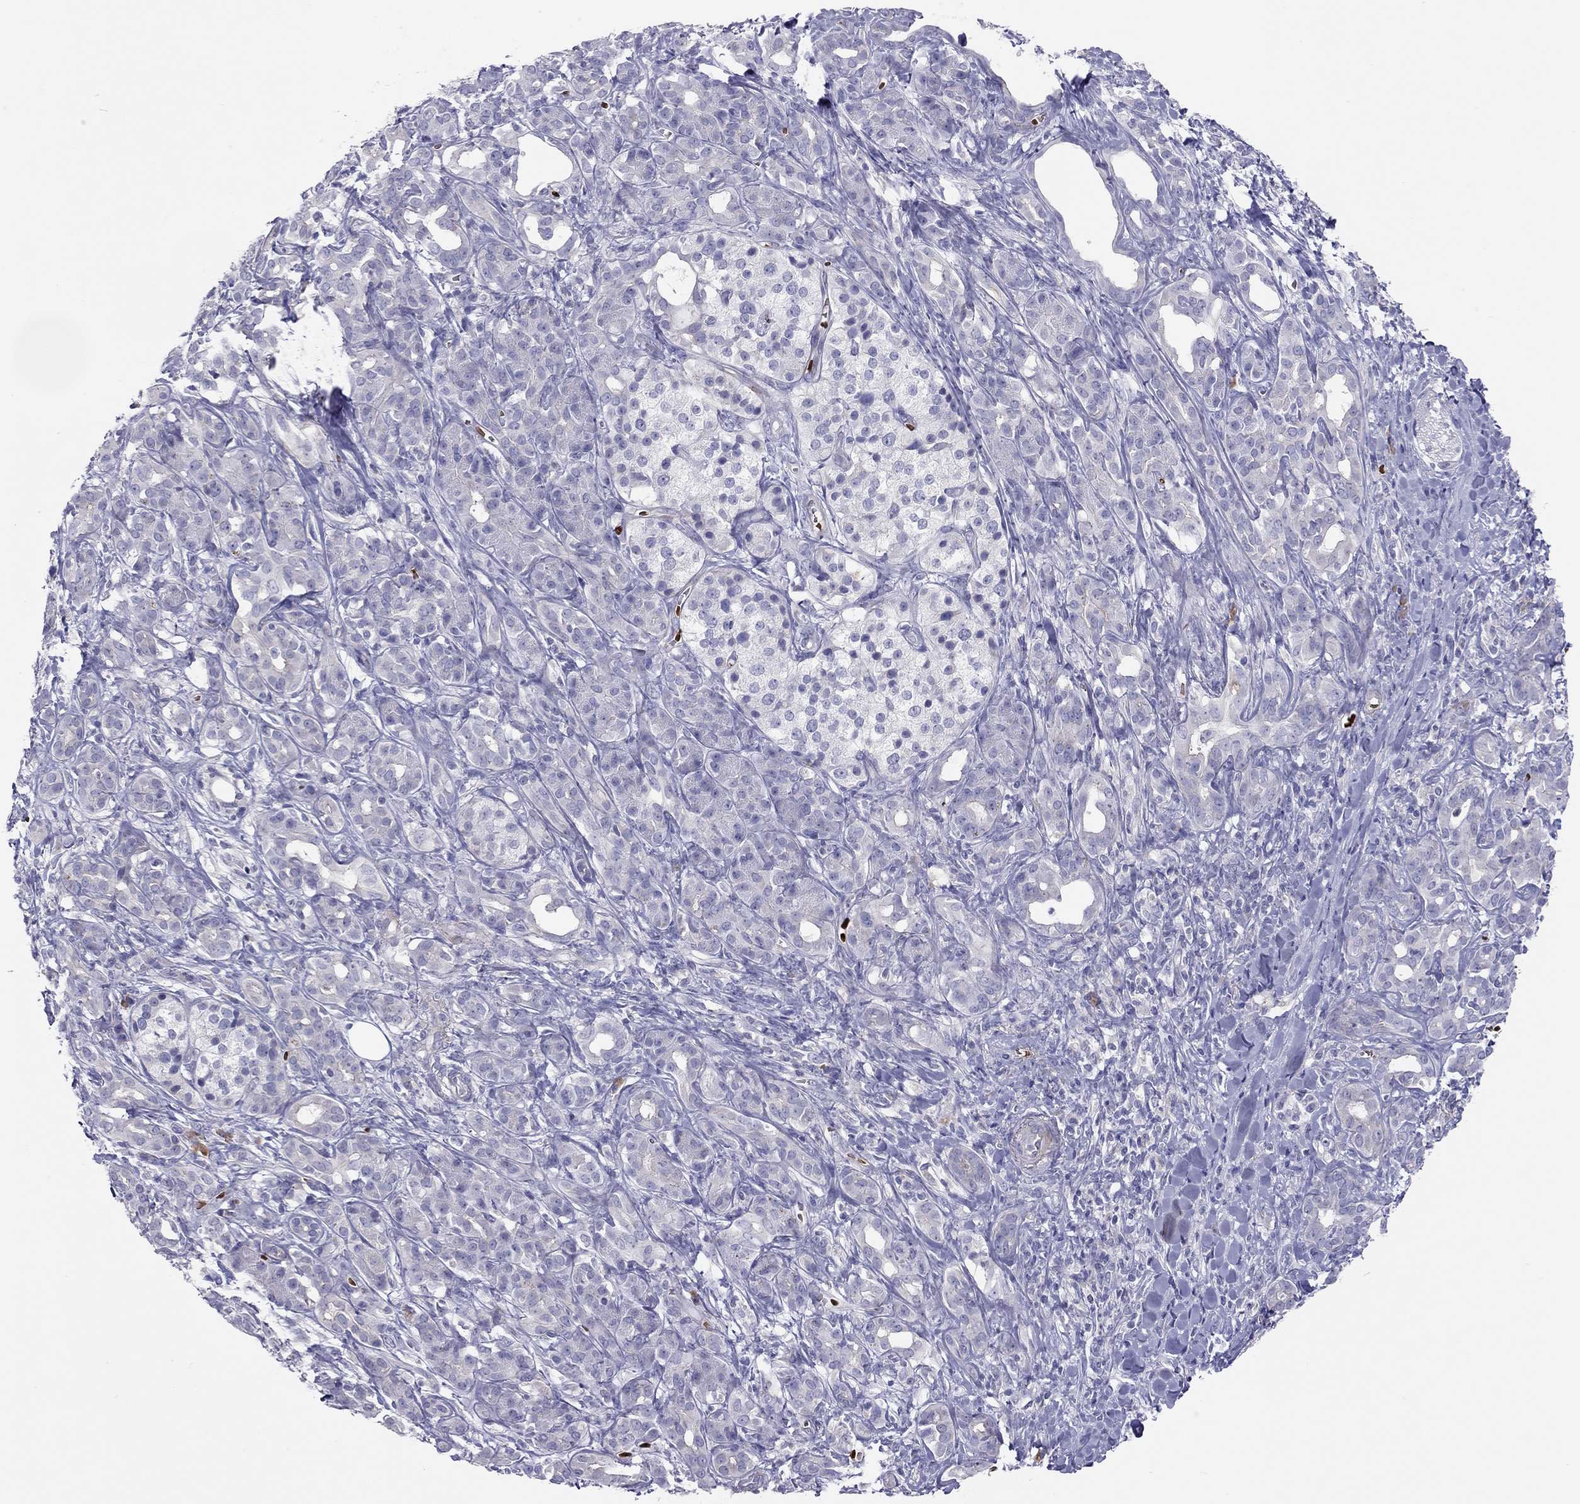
{"staining": {"intensity": "negative", "quantity": "none", "location": "none"}, "tissue": "pancreatic cancer", "cell_type": "Tumor cells", "image_type": "cancer", "snomed": [{"axis": "morphology", "description": "Adenocarcinoma, NOS"}, {"axis": "topography", "description": "Pancreas"}], "caption": "A high-resolution histopathology image shows IHC staining of adenocarcinoma (pancreatic), which demonstrates no significant staining in tumor cells.", "gene": "FRMD1", "patient": {"sex": "male", "age": 61}}